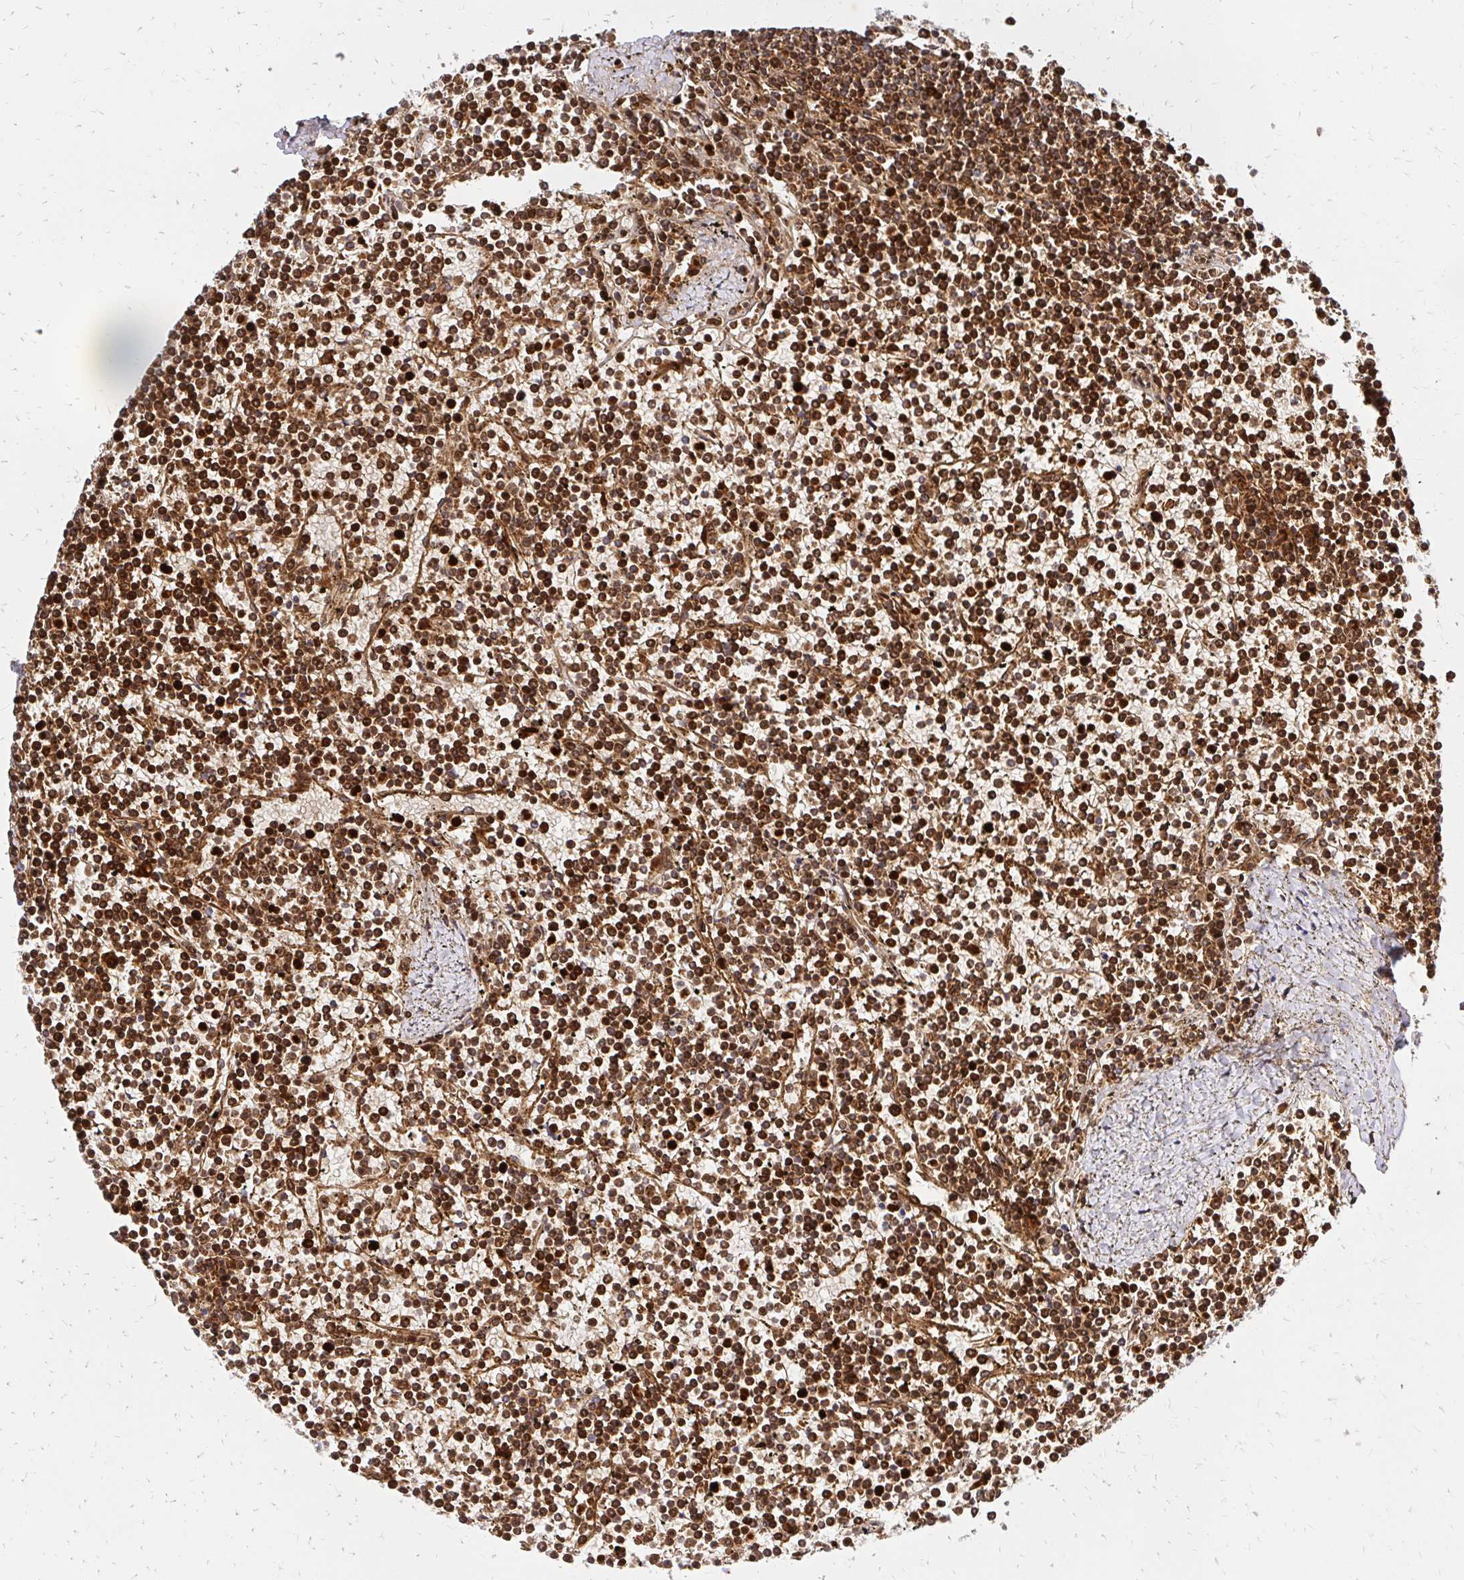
{"staining": {"intensity": "strong", "quantity": ">75%", "location": "cytoplasmic/membranous,nuclear"}, "tissue": "lymphoma", "cell_type": "Tumor cells", "image_type": "cancer", "snomed": [{"axis": "morphology", "description": "Malignant lymphoma, non-Hodgkin's type, Low grade"}, {"axis": "topography", "description": "Spleen"}], "caption": "A micrograph of human lymphoma stained for a protein exhibits strong cytoplasmic/membranous and nuclear brown staining in tumor cells. (DAB IHC, brown staining for protein, blue staining for nuclei).", "gene": "MRPL13", "patient": {"sex": "female", "age": 19}}